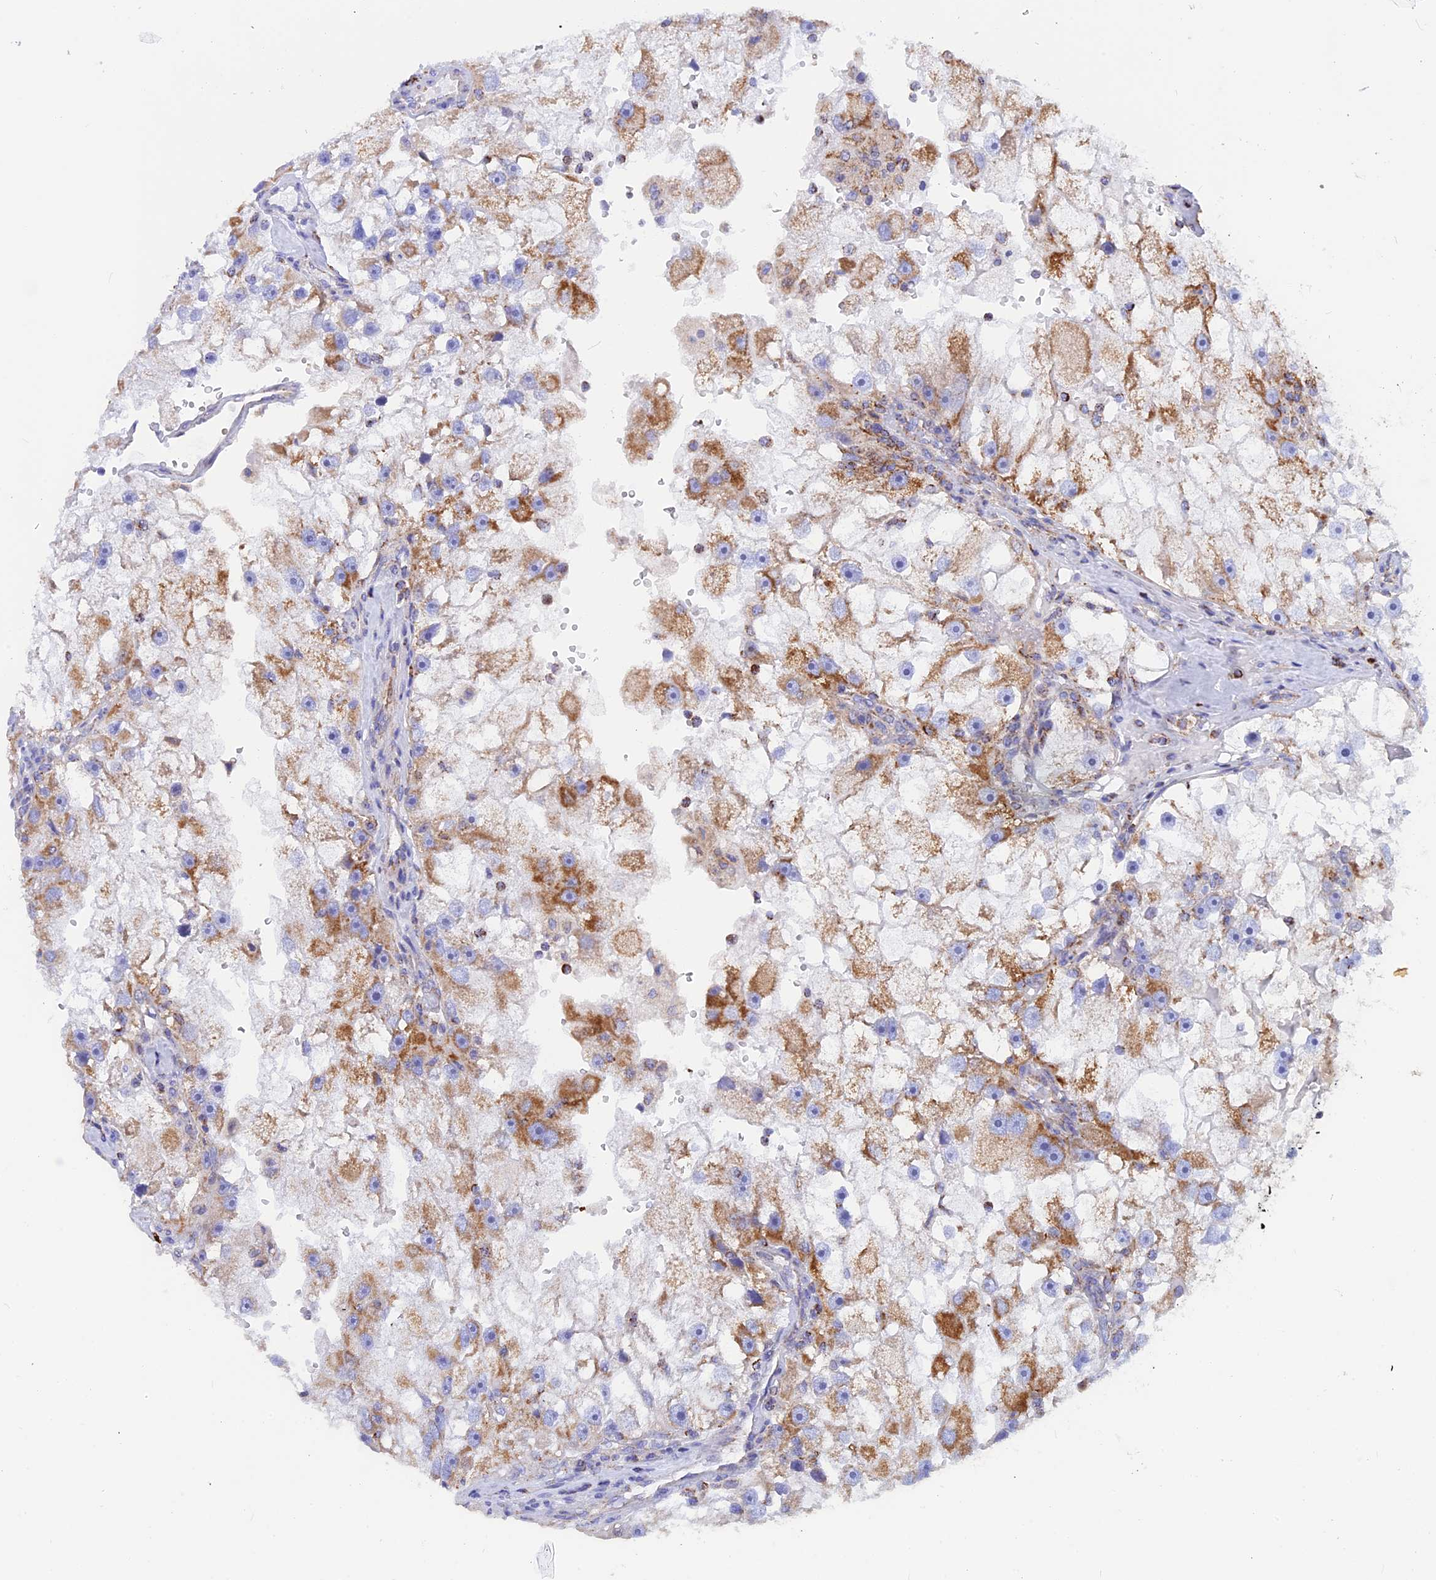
{"staining": {"intensity": "moderate", "quantity": ">75%", "location": "cytoplasmic/membranous"}, "tissue": "renal cancer", "cell_type": "Tumor cells", "image_type": "cancer", "snomed": [{"axis": "morphology", "description": "Adenocarcinoma, NOS"}, {"axis": "topography", "description": "Kidney"}], "caption": "Protein analysis of renal cancer (adenocarcinoma) tissue shows moderate cytoplasmic/membranous staining in about >75% of tumor cells.", "gene": "GCDH", "patient": {"sex": "male", "age": 63}}